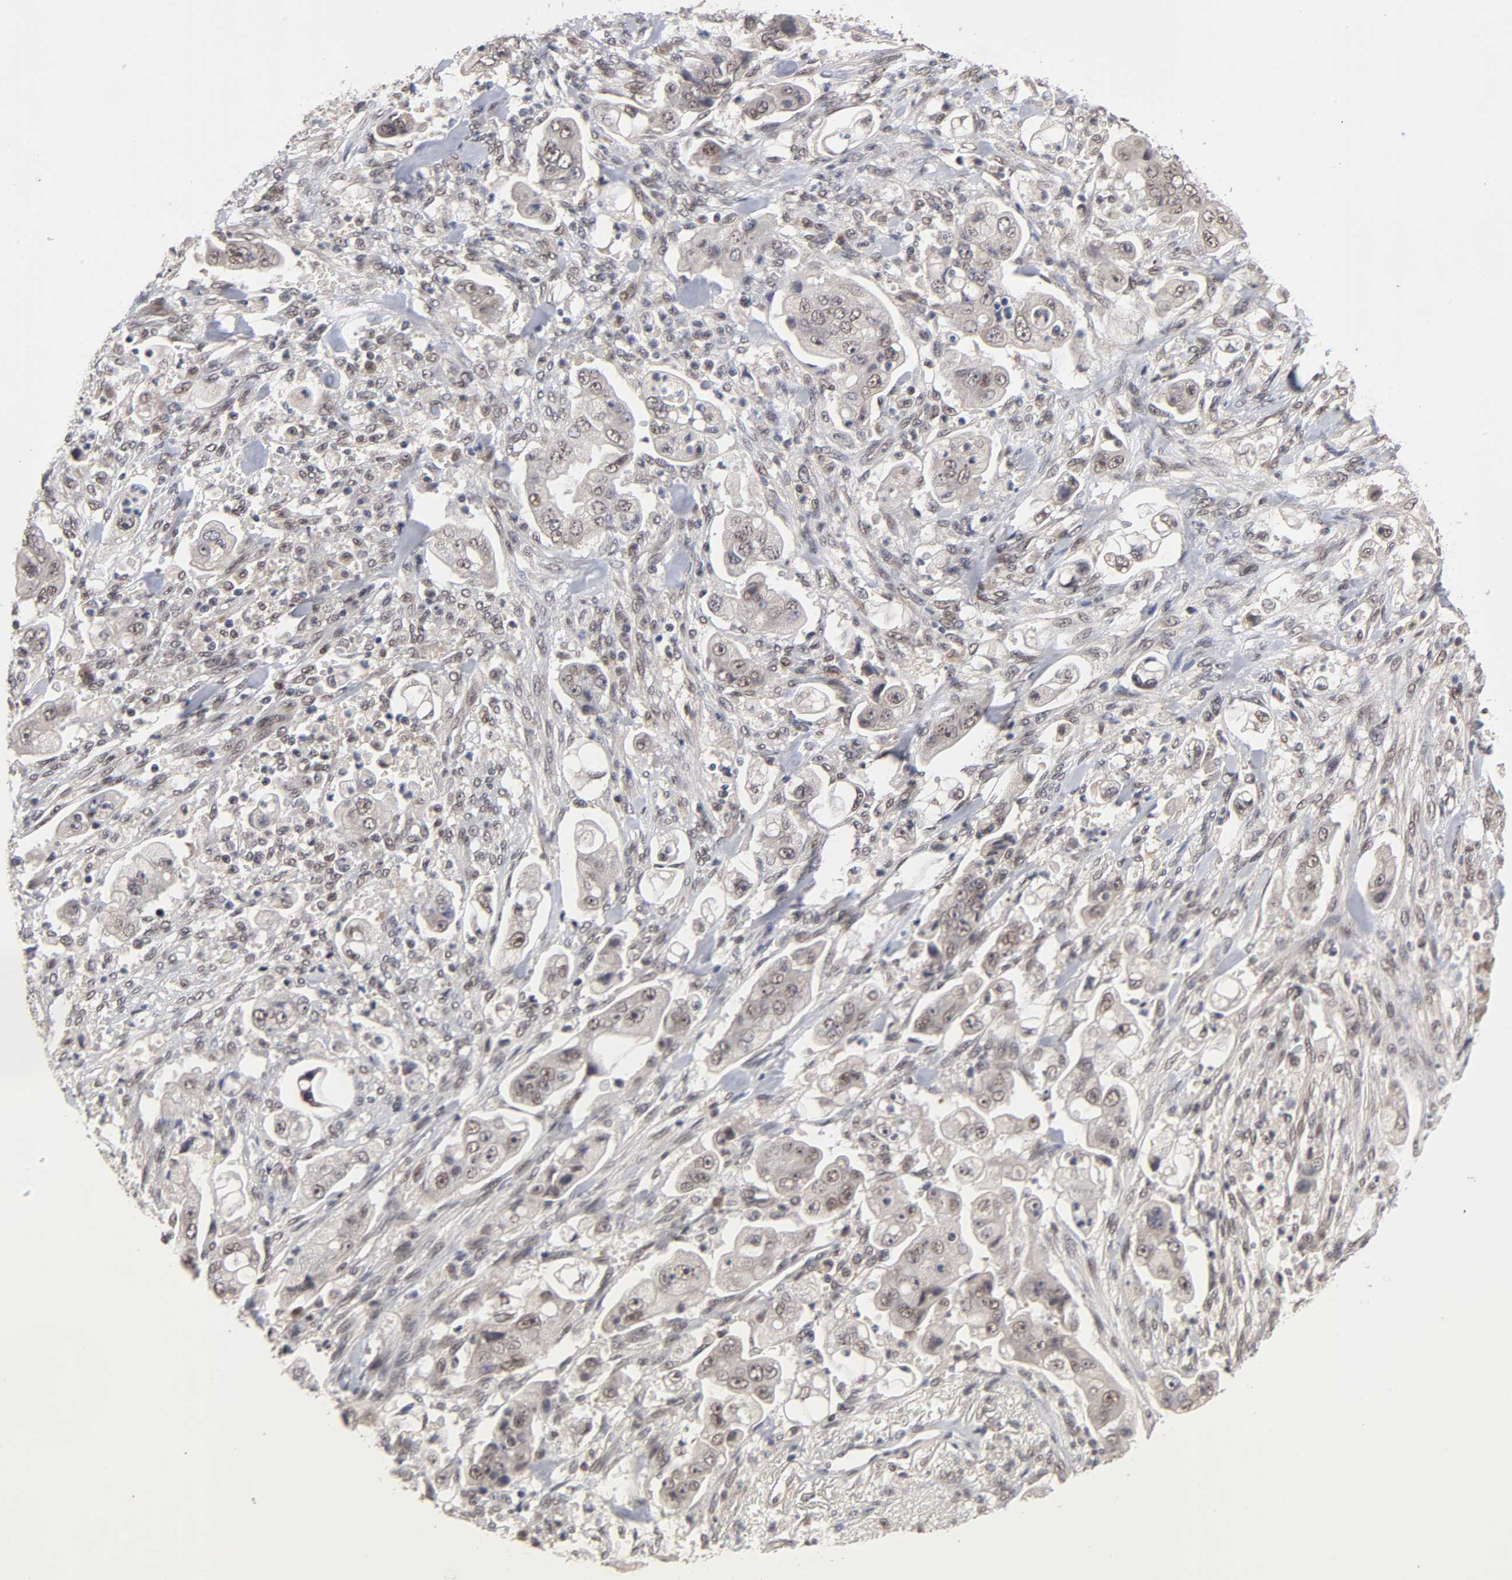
{"staining": {"intensity": "weak", "quantity": ">75%", "location": "nuclear"}, "tissue": "stomach cancer", "cell_type": "Tumor cells", "image_type": "cancer", "snomed": [{"axis": "morphology", "description": "Adenocarcinoma, NOS"}, {"axis": "topography", "description": "Stomach"}], "caption": "Weak nuclear expression is seen in approximately >75% of tumor cells in adenocarcinoma (stomach).", "gene": "EP300", "patient": {"sex": "male", "age": 62}}